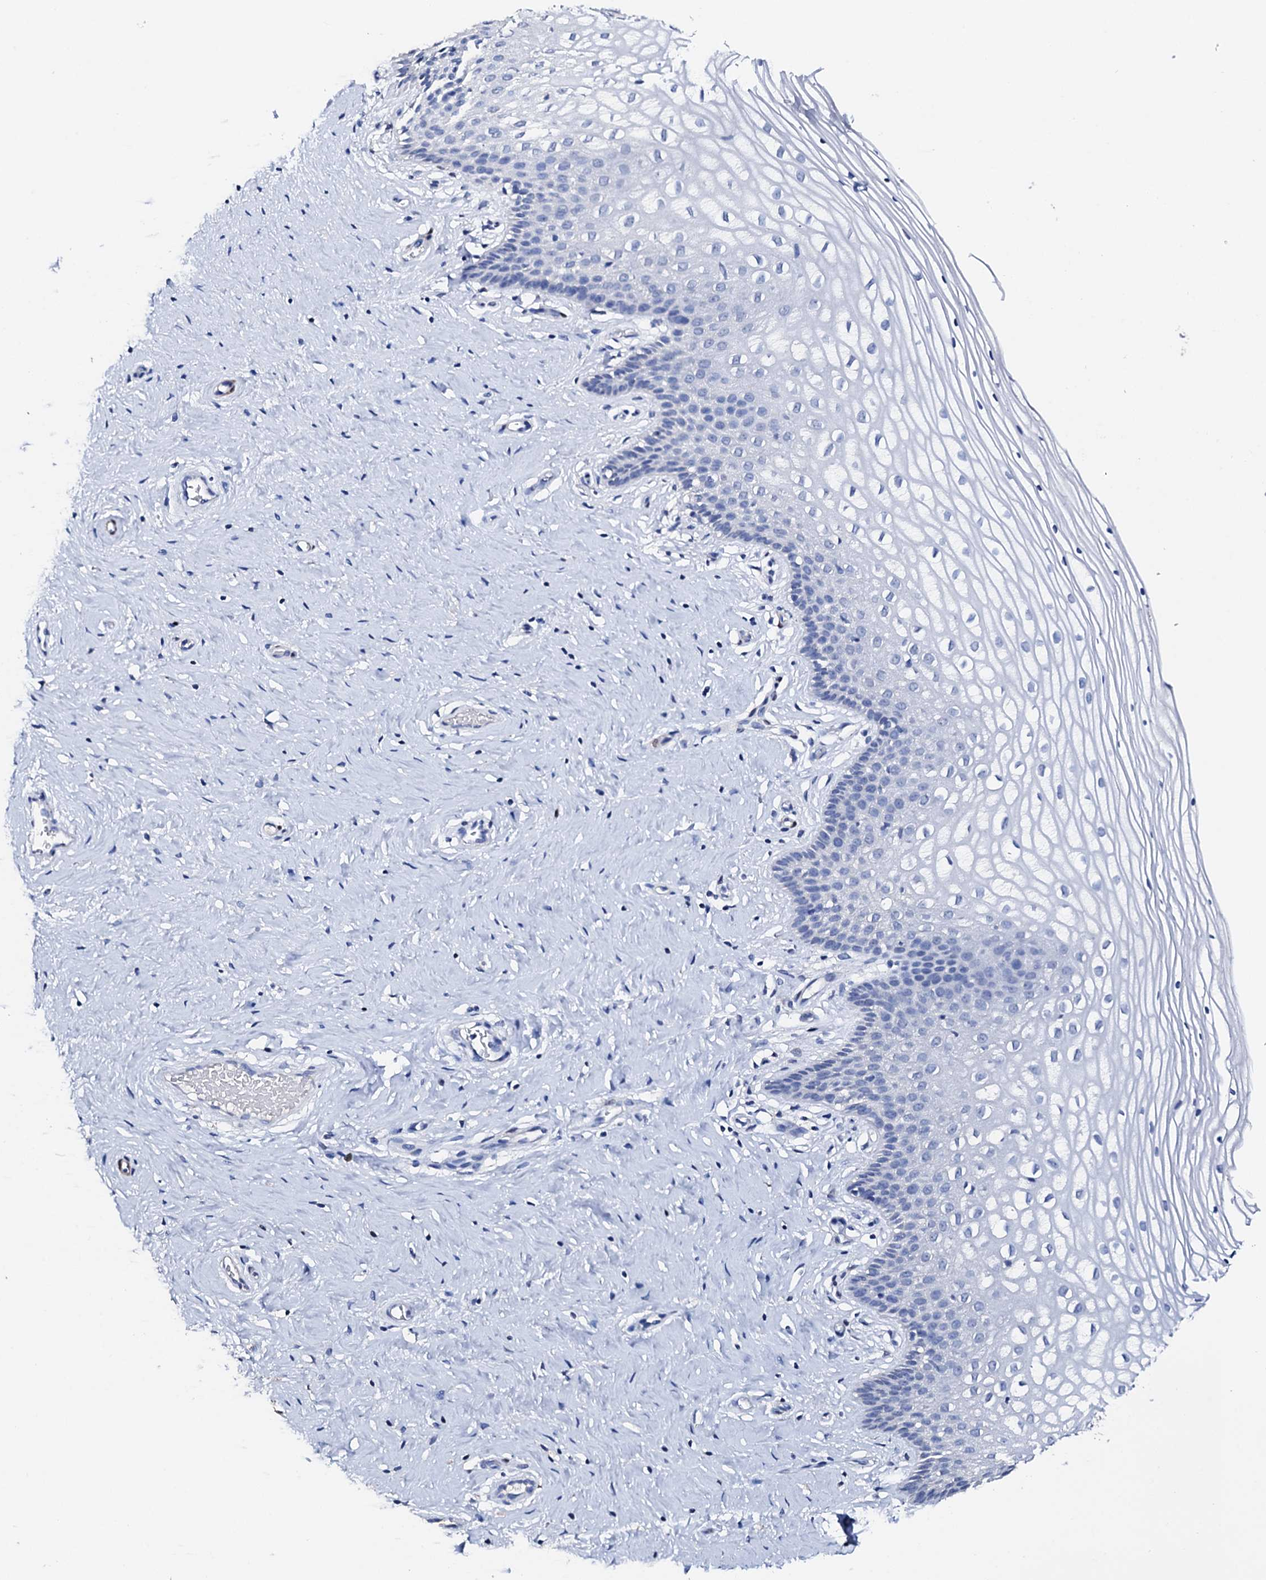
{"staining": {"intensity": "negative", "quantity": "none", "location": "none"}, "tissue": "cervix", "cell_type": "Glandular cells", "image_type": "normal", "snomed": [{"axis": "morphology", "description": "Normal tissue, NOS"}, {"axis": "topography", "description": "Cervix"}], "caption": "Protein analysis of benign cervix exhibits no significant staining in glandular cells.", "gene": "NRIP2", "patient": {"sex": "female", "age": 33}}